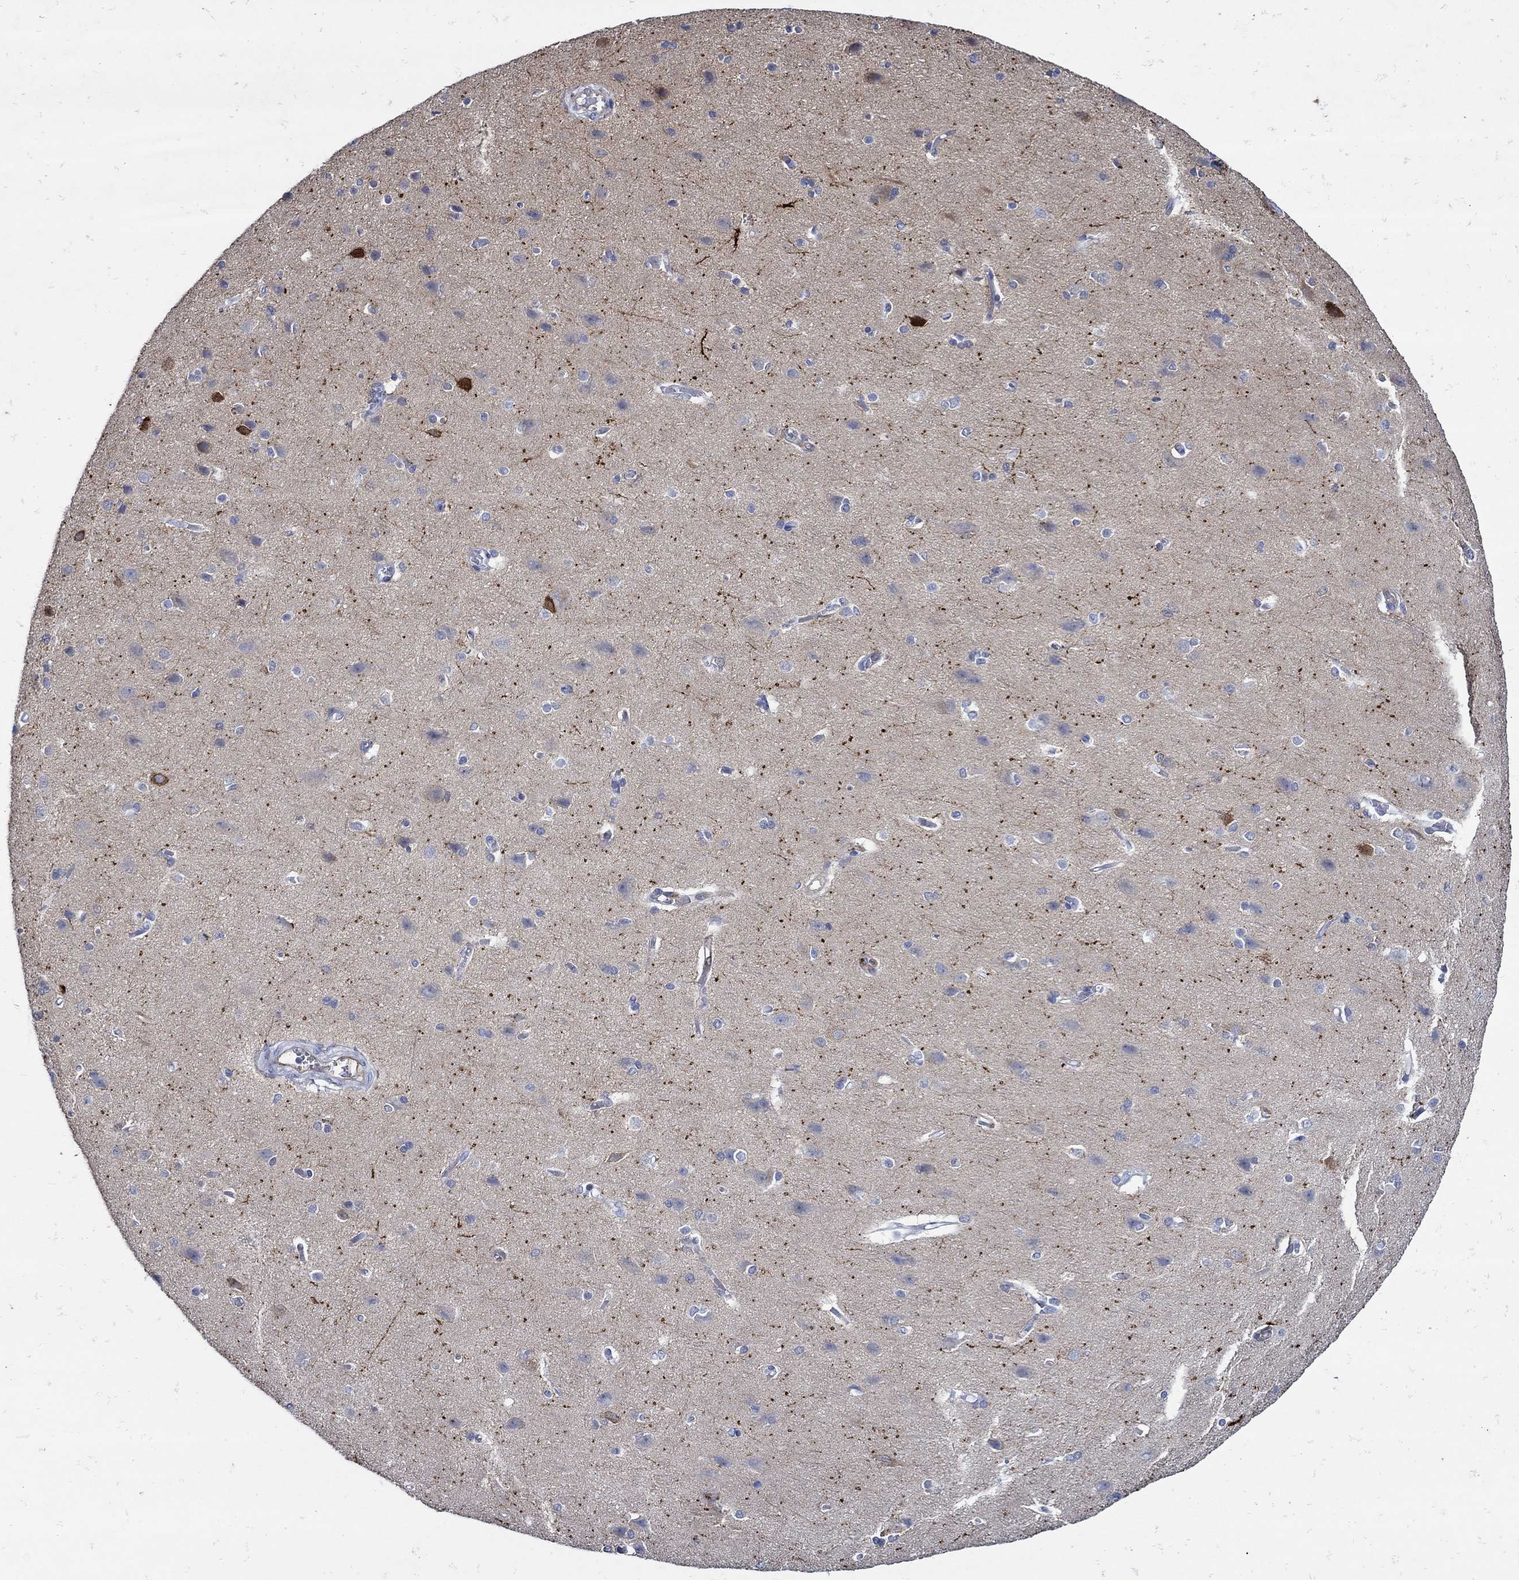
{"staining": {"intensity": "negative", "quantity": "none", "location": "none"}, "tissue": "cerebral cortex", "cell_type": "Endothelial cells", "image_type": "normal", "snomed": [{"axis": "morphology", "description": "Normal tissue, NOS"}, {"axis": "topography", "description": "Cerebral cortex"}], "caption": "IHC of normal human cerebral cortex reveals no staining in endothelial cells. (Brightfield microscopy of DAB (3,3'-diaminobenzidine) immunohistochemistry (IHC) at high magnification).", "gene": "NOS1", "patient": {"sex": "male", "age": 37}}